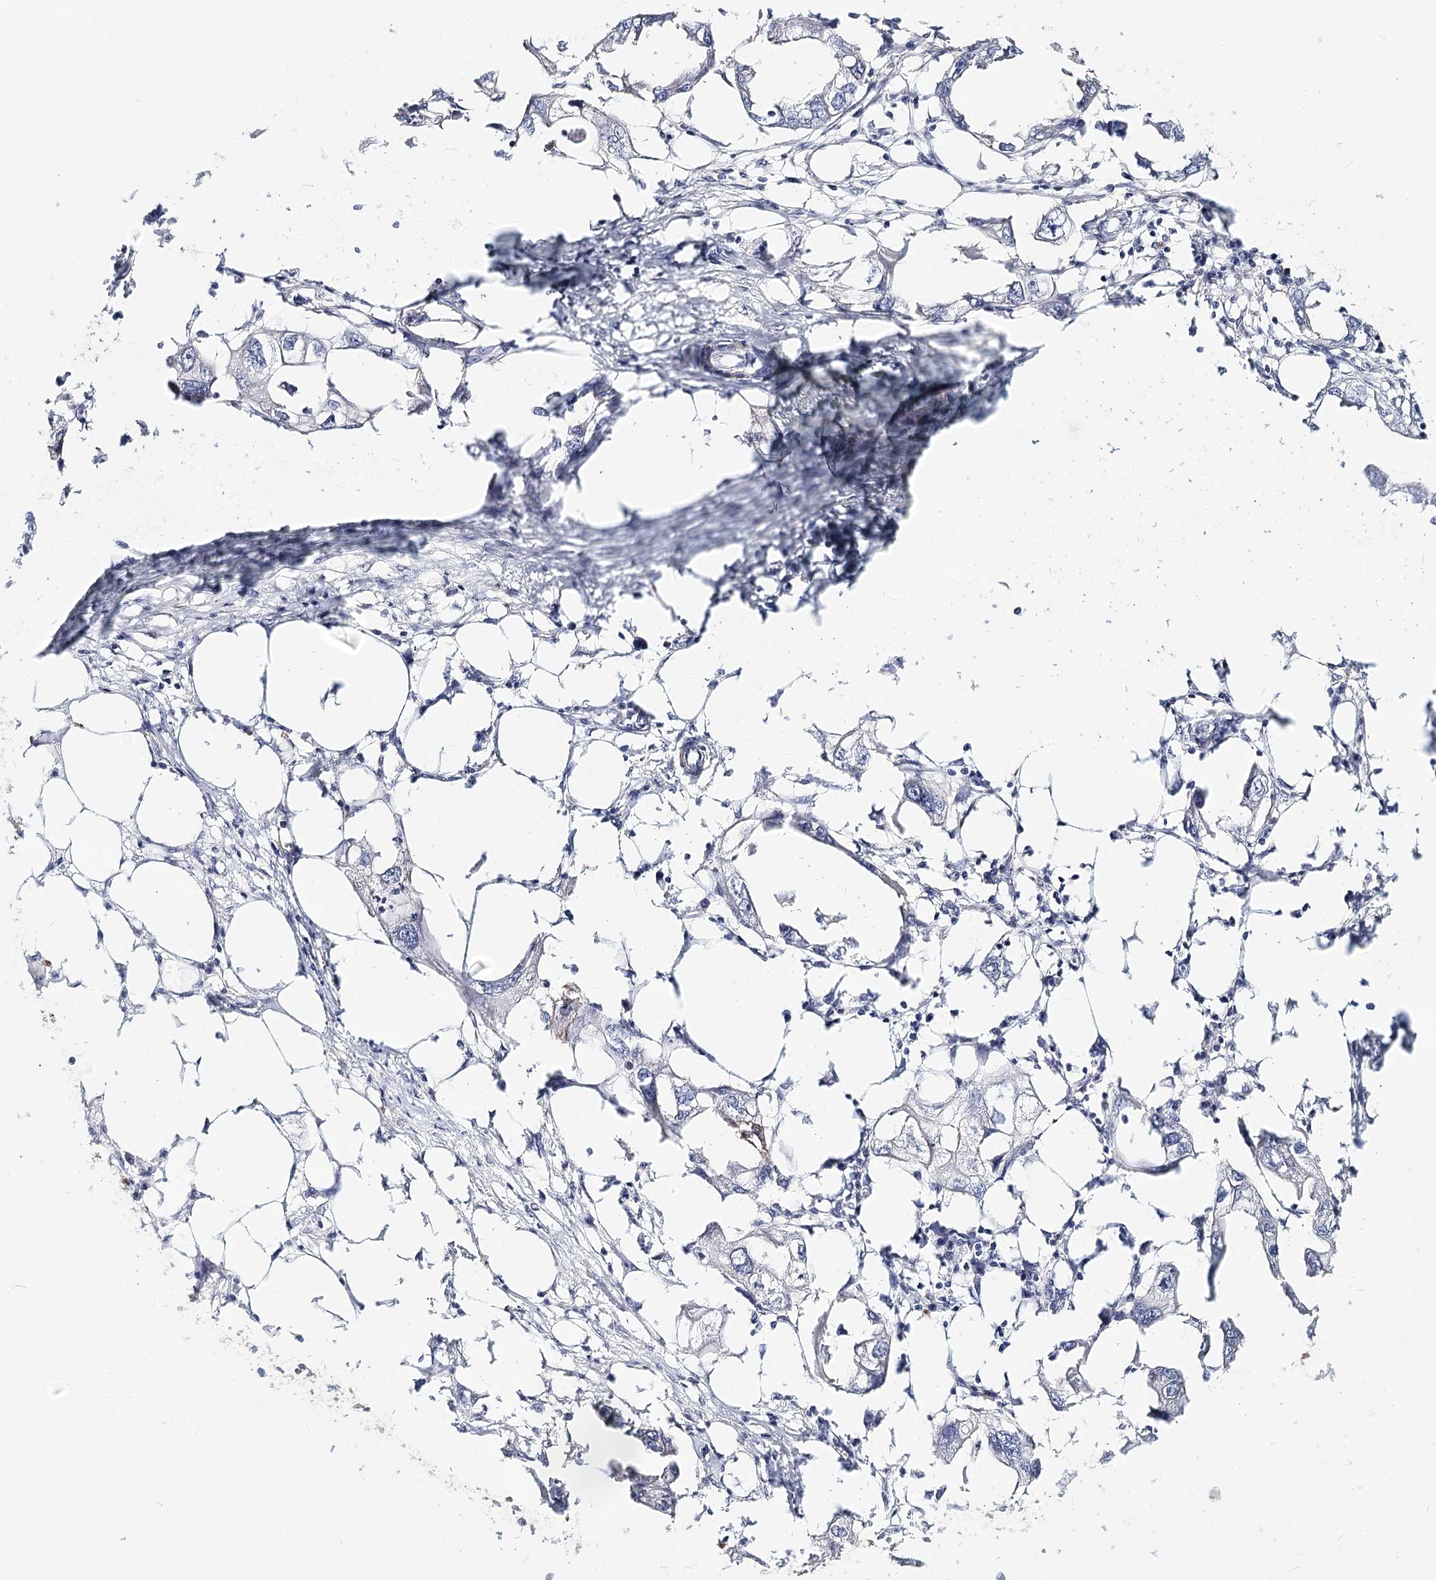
{"staining": {"intensity": "negative", "quantity": "none", "location": "none"}, "tissue": "endometrial cancer", "cell_type": "Tumor cells", "image_type": "cancer", "snomed": [{"axis": "morphology", "description": "Adenocarcinoma, NOS"}, {"axis": "morphology", "description": "Adenocarcinoma, metastatic, NOS"}, {"axis": "topography", "description": "Adipose tissue"}, {"axis": "topography", "description": "Endometrium"}], "caption": "Human endometrial cancer (metastatic adenocarcinoma) stained for a protein using immunohistochemistry reveals no expression in tumor cells.", "gene": "TMEM218", "patient": {"sex": "female", "age": 67}}